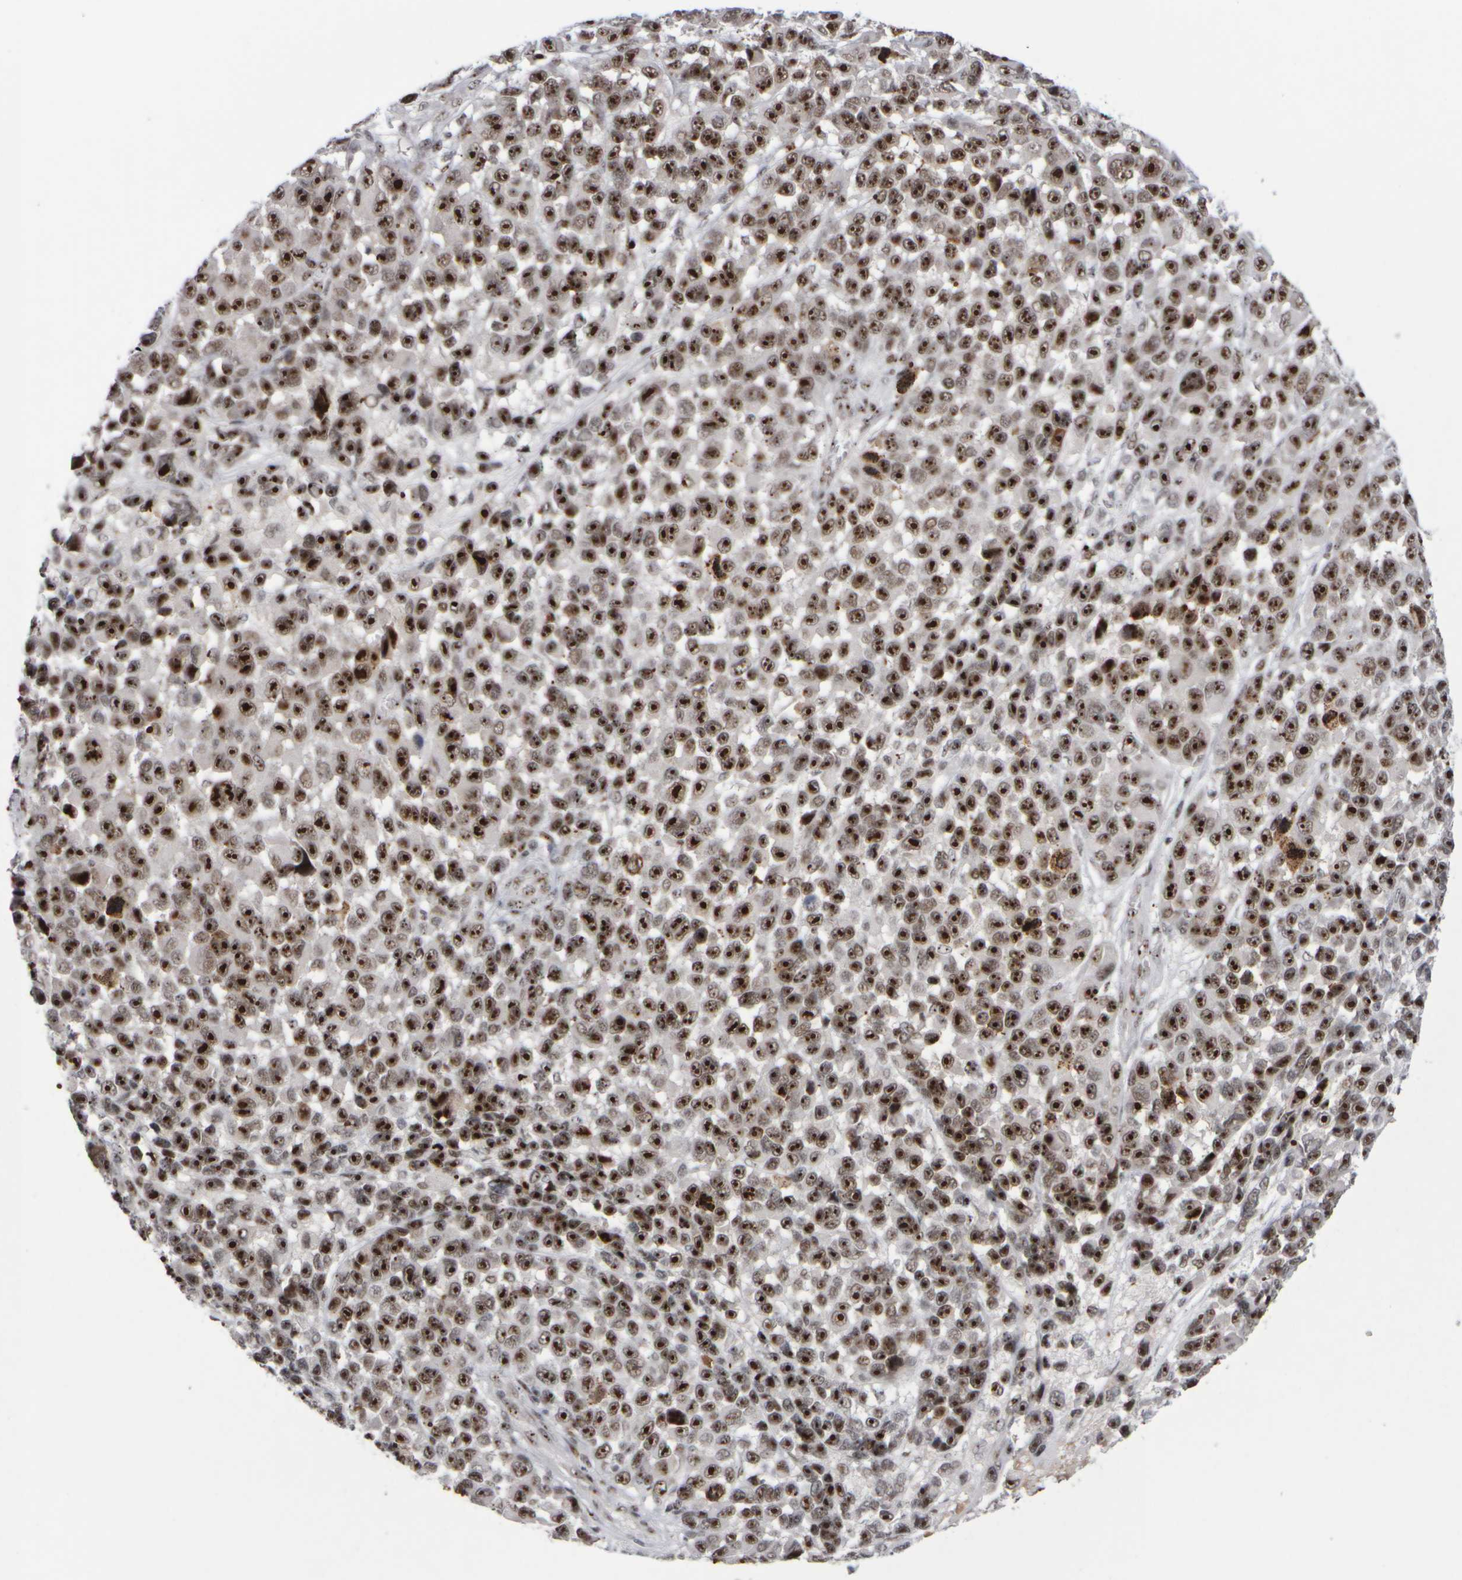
{"staining": {"intensity": "strong", "quantity": ">75%", "location": "nuclear"}, "tissue": "melanoma", "cell_type": "Tumor cells", "image_type": "cancer", "snomed": [{"axis": "morphology", "description": "Malignant melanoma, NOS"}, {"axis": "topography", "description": "Skin"}], "caption": "Malignant melanoma tissue exhibits strong nuclear staining in approximately >75% of tumor cells, visualized by immunohistochemistry.", "gene": "SURF6", "patient": {"sex": "male", "age": 53}}